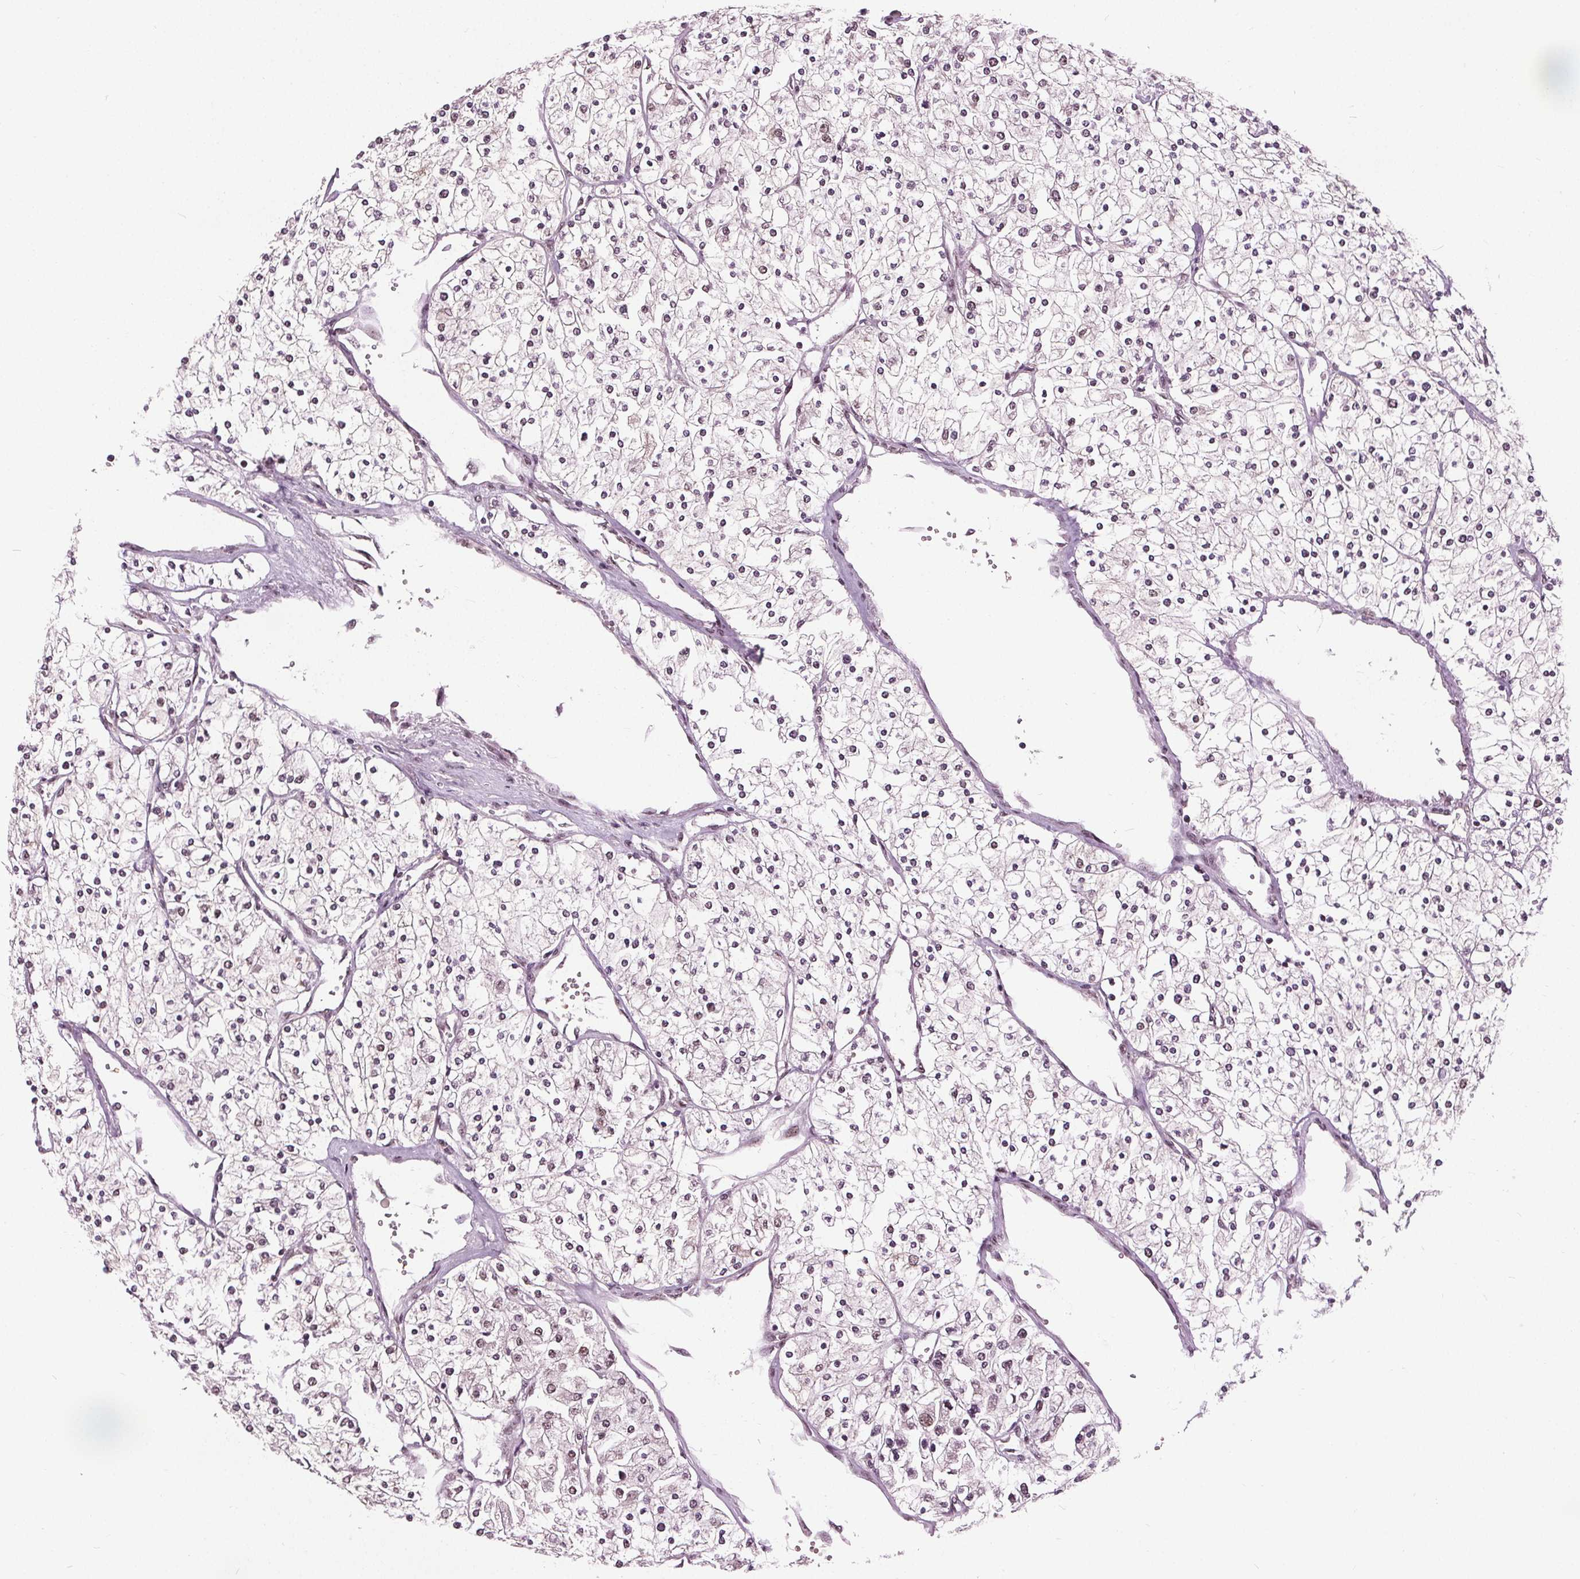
{"staining": {"intensity": "weak", "quantity": "25%-75%", "location": "nuclear"}, "tissue": "renal cancer", "cell_type": "Tumor cells", "image_type": "cancer", "snomed": [{"axis": "morphology", "description": "Adenocarcinoma, NOS"}, {"axis": "topography", "description": "Kidney"}], "caption": "Immunohistochemistry (IHC) histopathology image of renal cancer stained for a protein (brown), which exhibits low levels of weak nuclear staining in about 25%-75% of tumor cells.", "gene": "IWS1", "patient": {"sex": "male", "age": 80}}